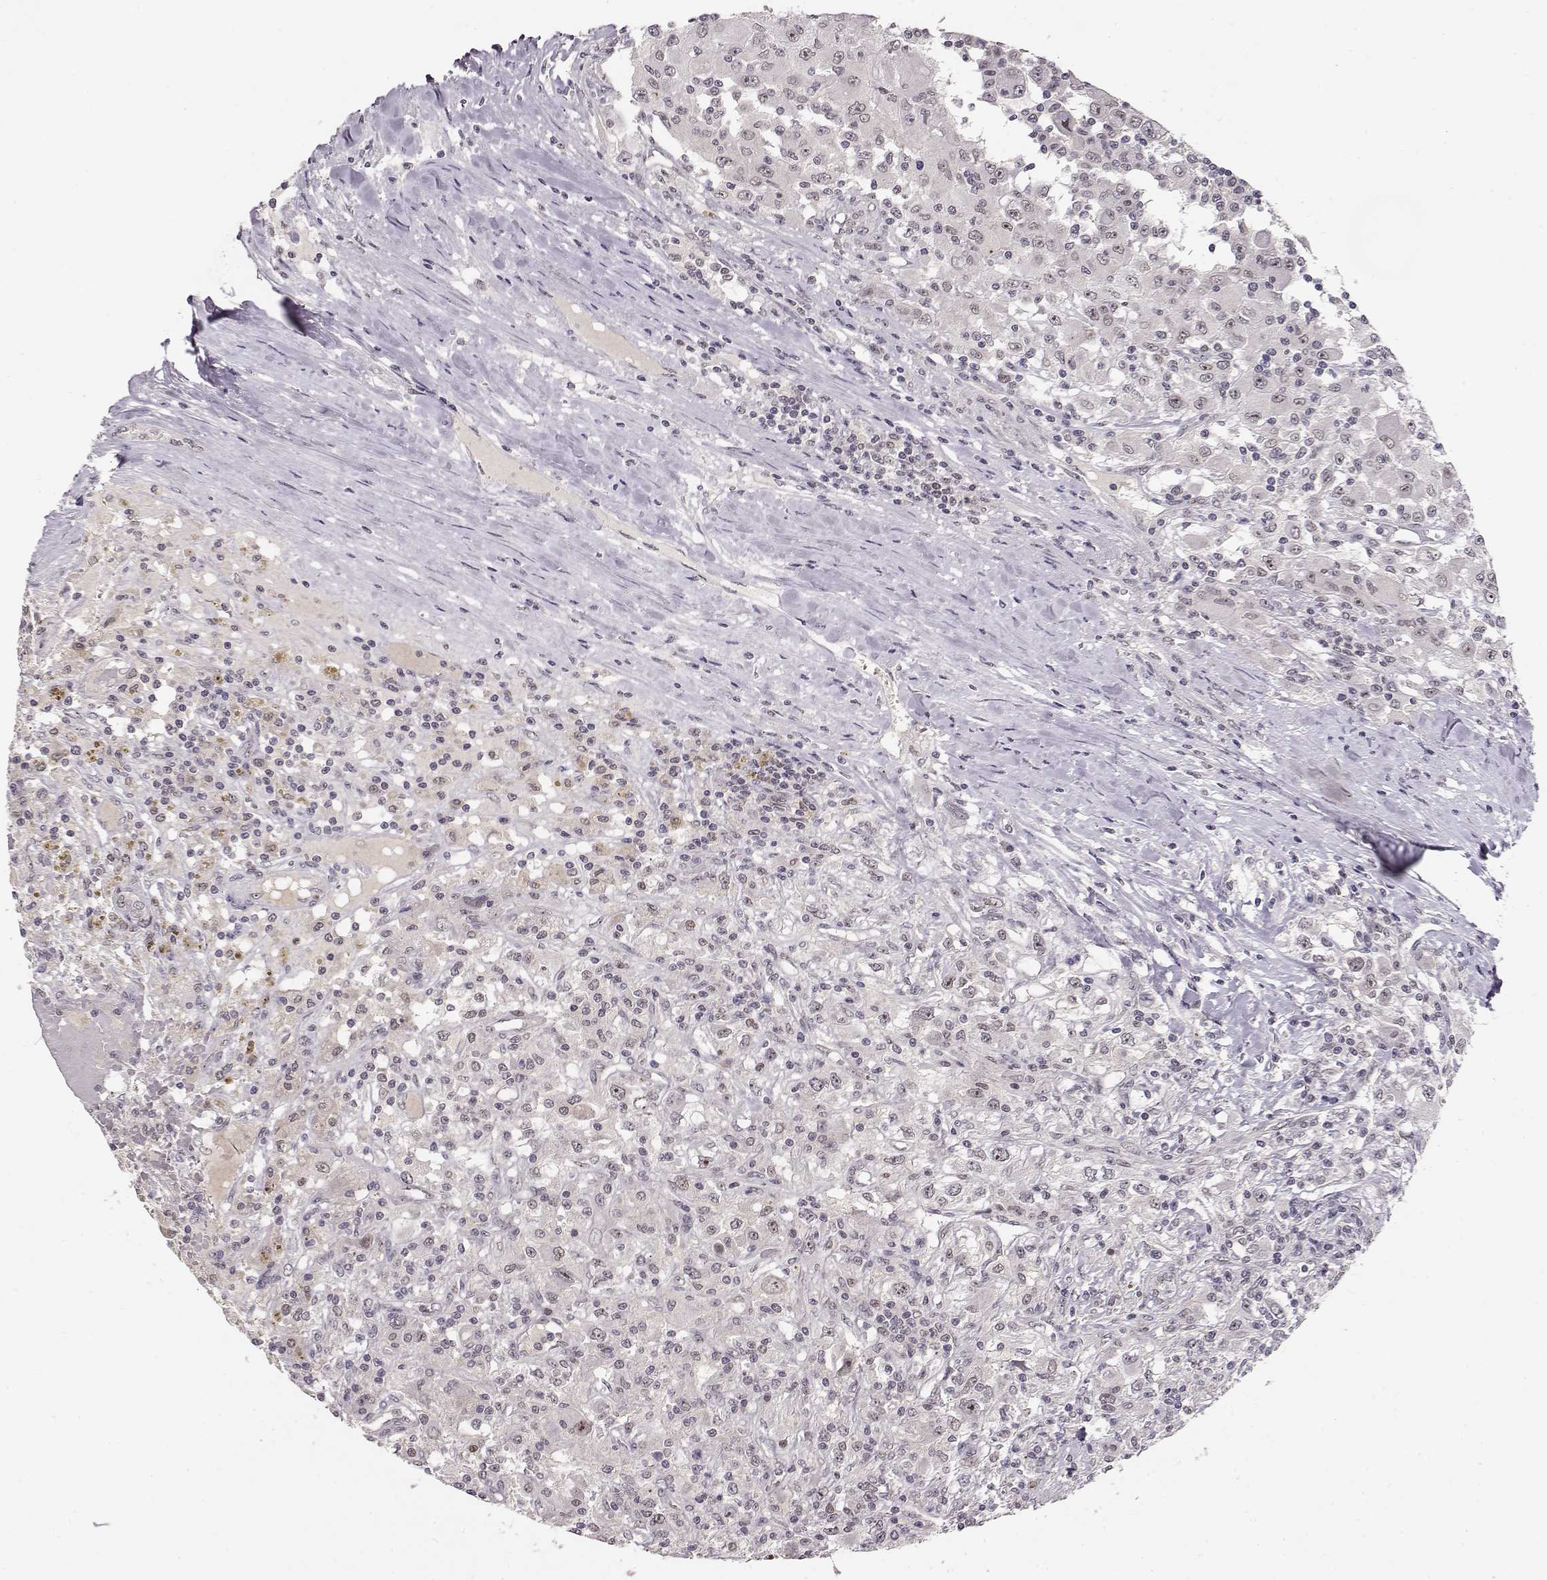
{"staining": {"intensity": "weak", "quantity": "<25%", "location": "nuclear"}, "tissue": "renal cancer", "cell_type": "Tumor cells", "image_type": "cancer", "snomed": [{"axis": "morphology", "description": "Adenocarcinoma, NOS"}, {"axis": "topography", "description": "Kidney"}], "caption": "Tumor cells show no significant protein positivity in renal adenocarcinoma. The staining is performed using DAB brown chromogen with nuclei counter-stained in using hematoxylin.", "gene": "CSNK2A1", "patient": {"sex": "female", "age": 67}}